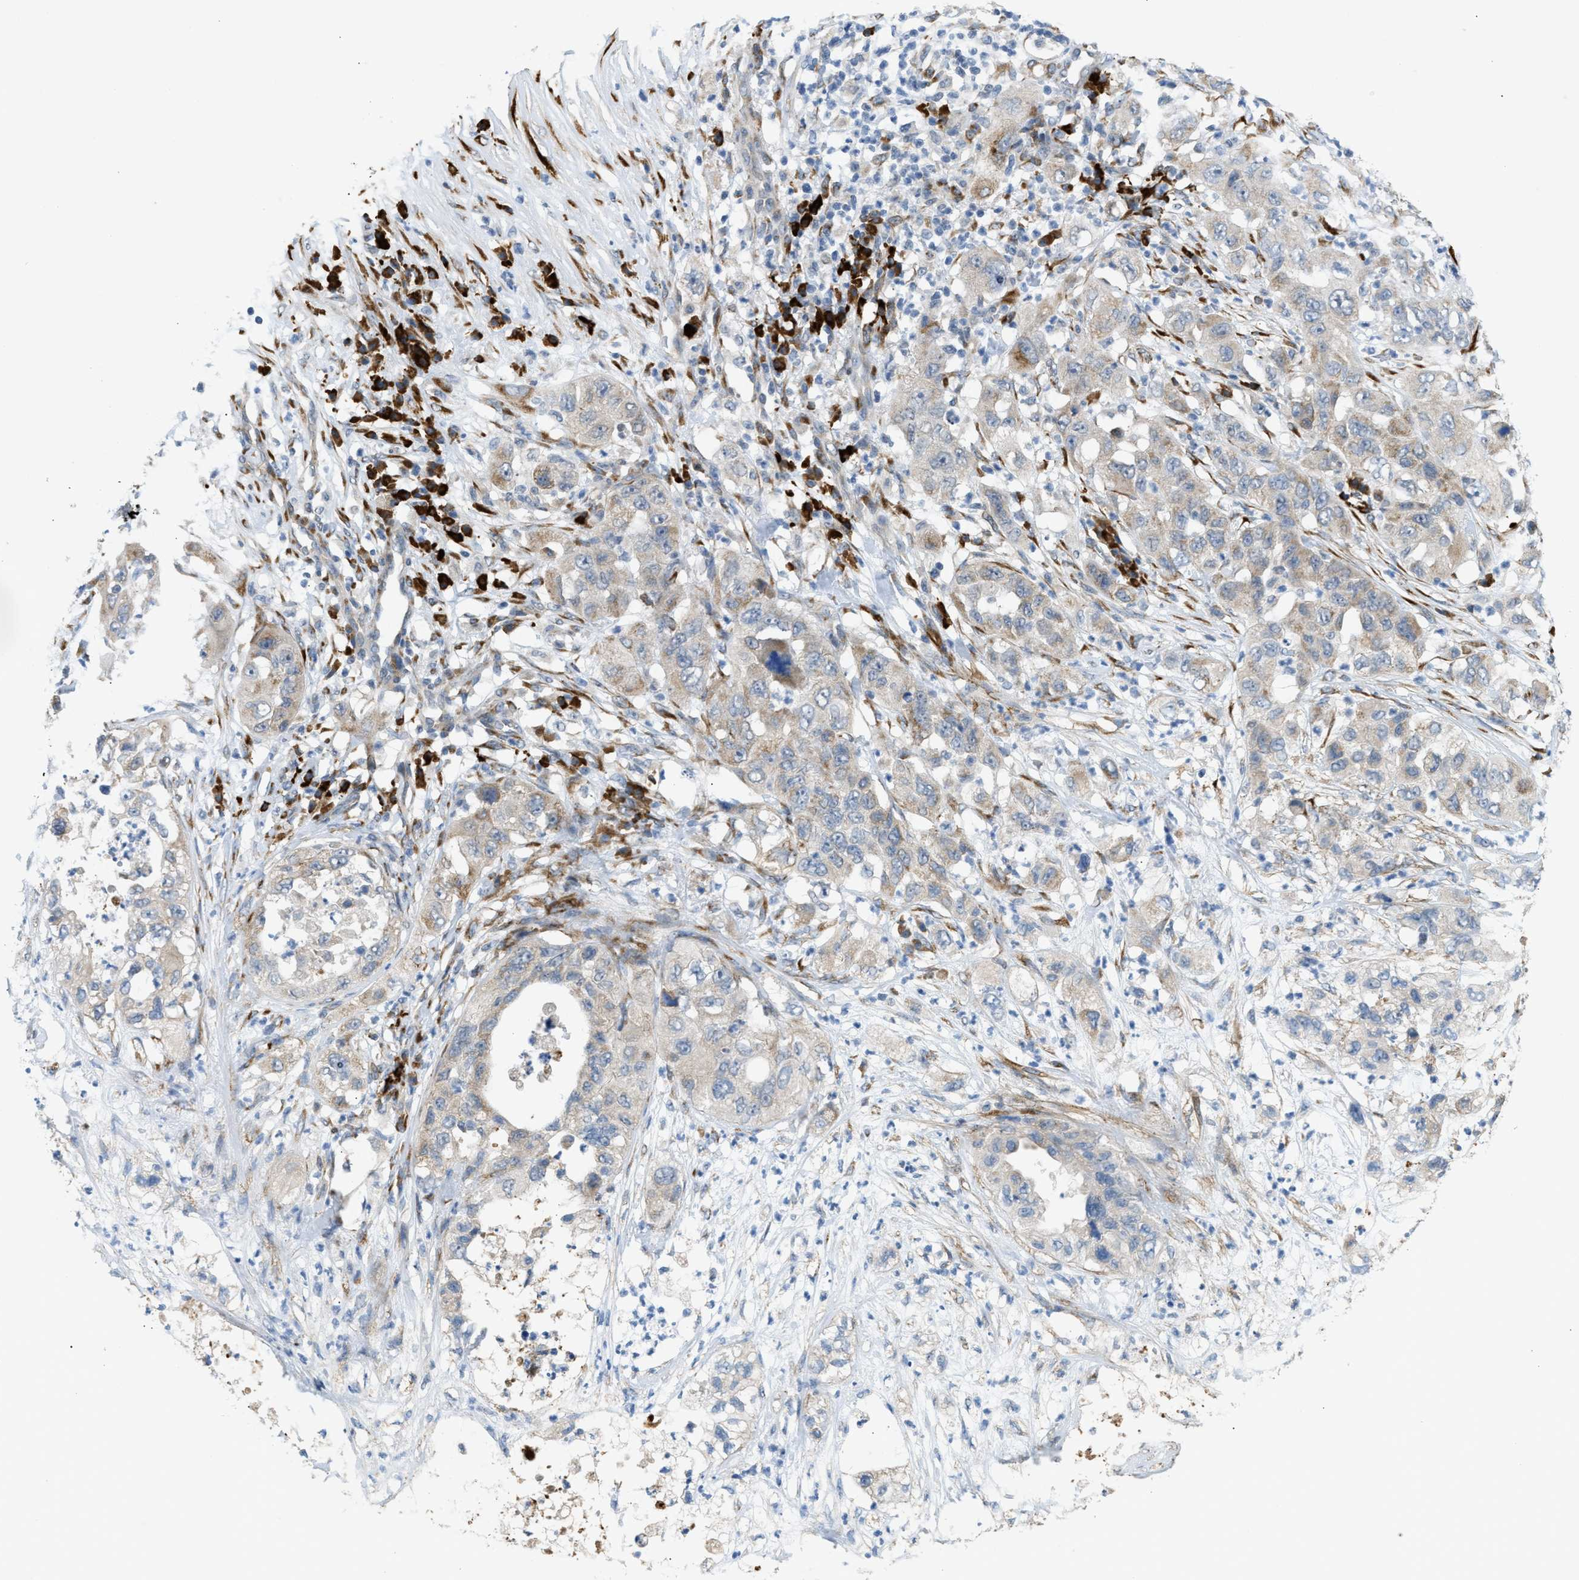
{"staining": {"intensity": "weak", "quantity": "<25%", "location": "cytoplasmic/membranous"}, "tissue": "pancreatic cancer", "cell_type": "Tumor cells", "image_type": "cancer", "snomed": [{"axis": "morphology", "description": "Adenocarcinoma, NOS"}, {"axis": "topography", "description": "Pancreas"}], "caption": "Immunohistochemistry photomicrograph of neoplastic tissue: adenocarcinoma (pancreatic) stained with DAB shows no significant protein staining in tumor cells. (Stains: DAB (3,3'-diaminobenzidine) IHC with hematoxylin counter stain, Microscopy: brightfield microscopy at high magnification).", "gene": "KCNC2", "patient": {"sex": "female", "age": 78}}